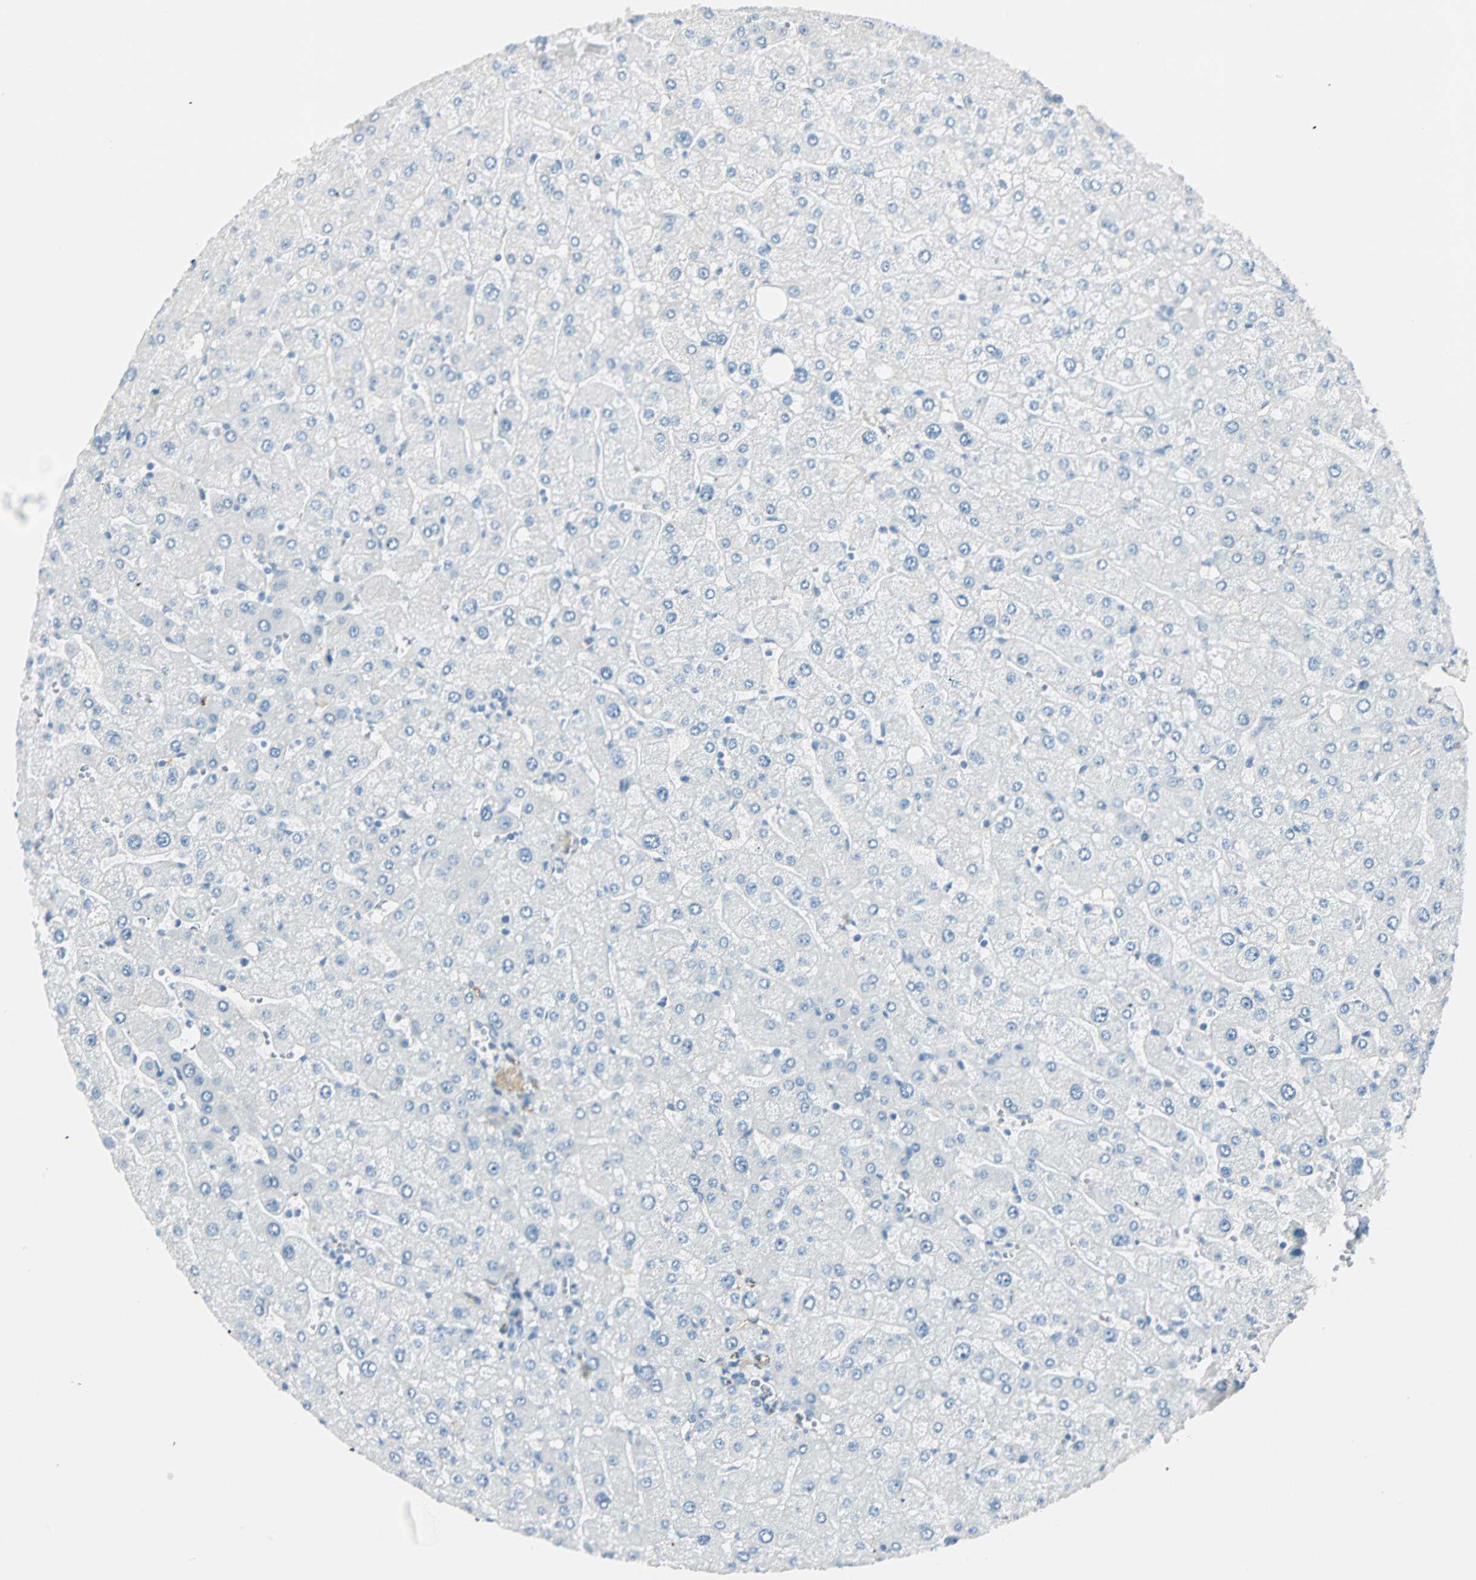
{"staining": {"intensity": "weak", "quantity": "25%-75%", "location": "cytoplasmic/membranous"}, "tissue": "liver", "cell_type": "Cholangiocytes", "image_type": "normal", "snomed": [{"axis": "morphology", "description": "Normal tissue, NOS"}, {"axis": "topography", "description": "Liver"}], "caption": "The histopathology image demonstrates staining of normal liver, revealing weak cytoplasmic/membranous protein positivity (brown color) within cholangiocytes. The staining was performed using DAB, with brown indicating positive protein expression. Nuclei are stained blue with hematoxylin.", "gene": "VPS9D1", "patient": {"sex": "male", "age": 55}}